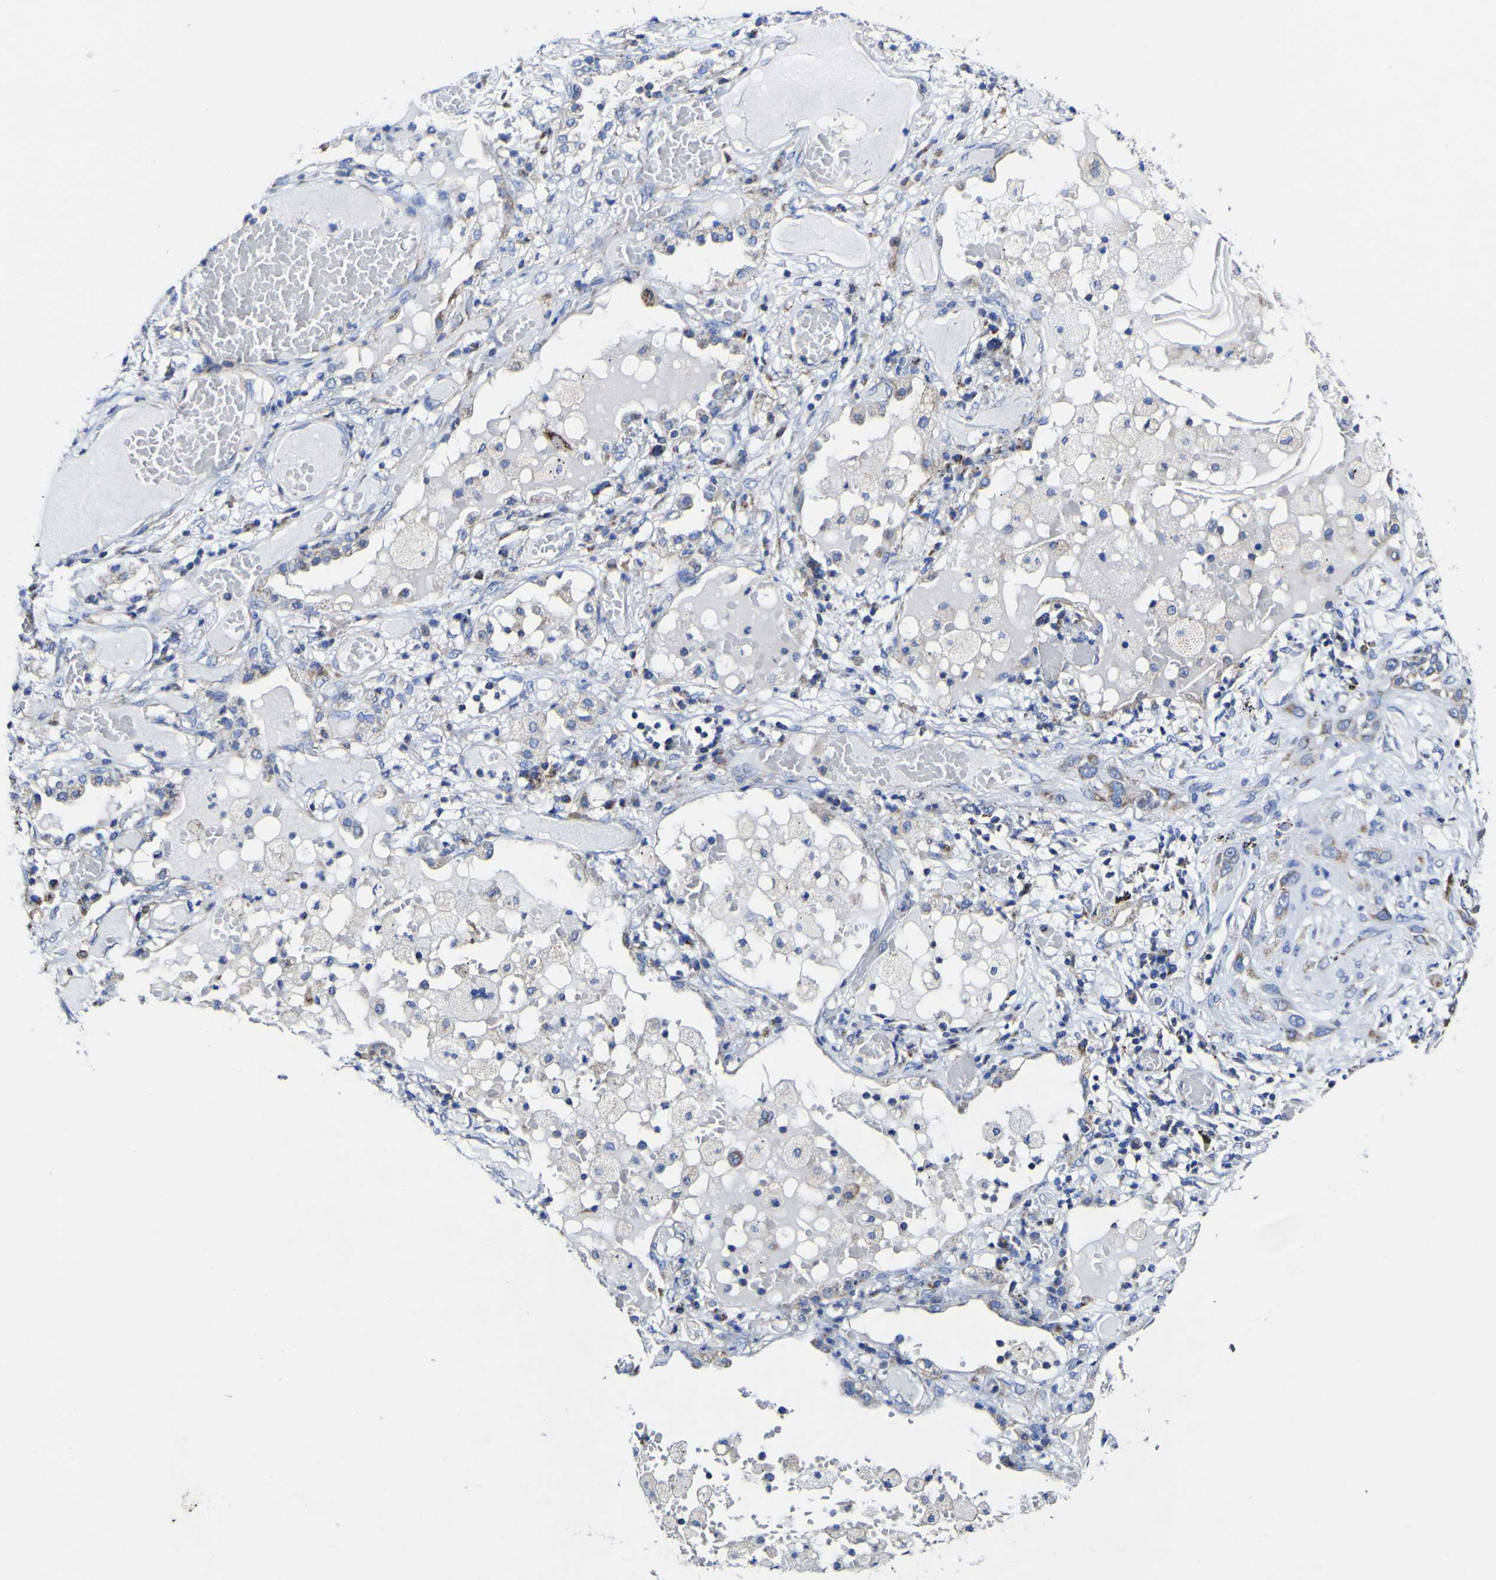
{"staining": {"intensity": "moderate", "quantity": ">75%", "location": "cytoplasmic/membranous"}, "tissue": "lung cancer", "cell_type": "Tumor cells", "image_type": "cancer", "snomed": [{"axis": "morphology", "description": "Squamous cell carcinoma, NOS"}, {"axis": "topography", "description": "Lung"}], "caption": "Lung cancer (squamous cell carcinoma) tissue displays moderate cytoplasmic/membranous positivity in about >75% of tumor cells Nuclei are stained in blue.", "gene": "CCDC90B", "patient": {"sex": "male", "age": 71}}